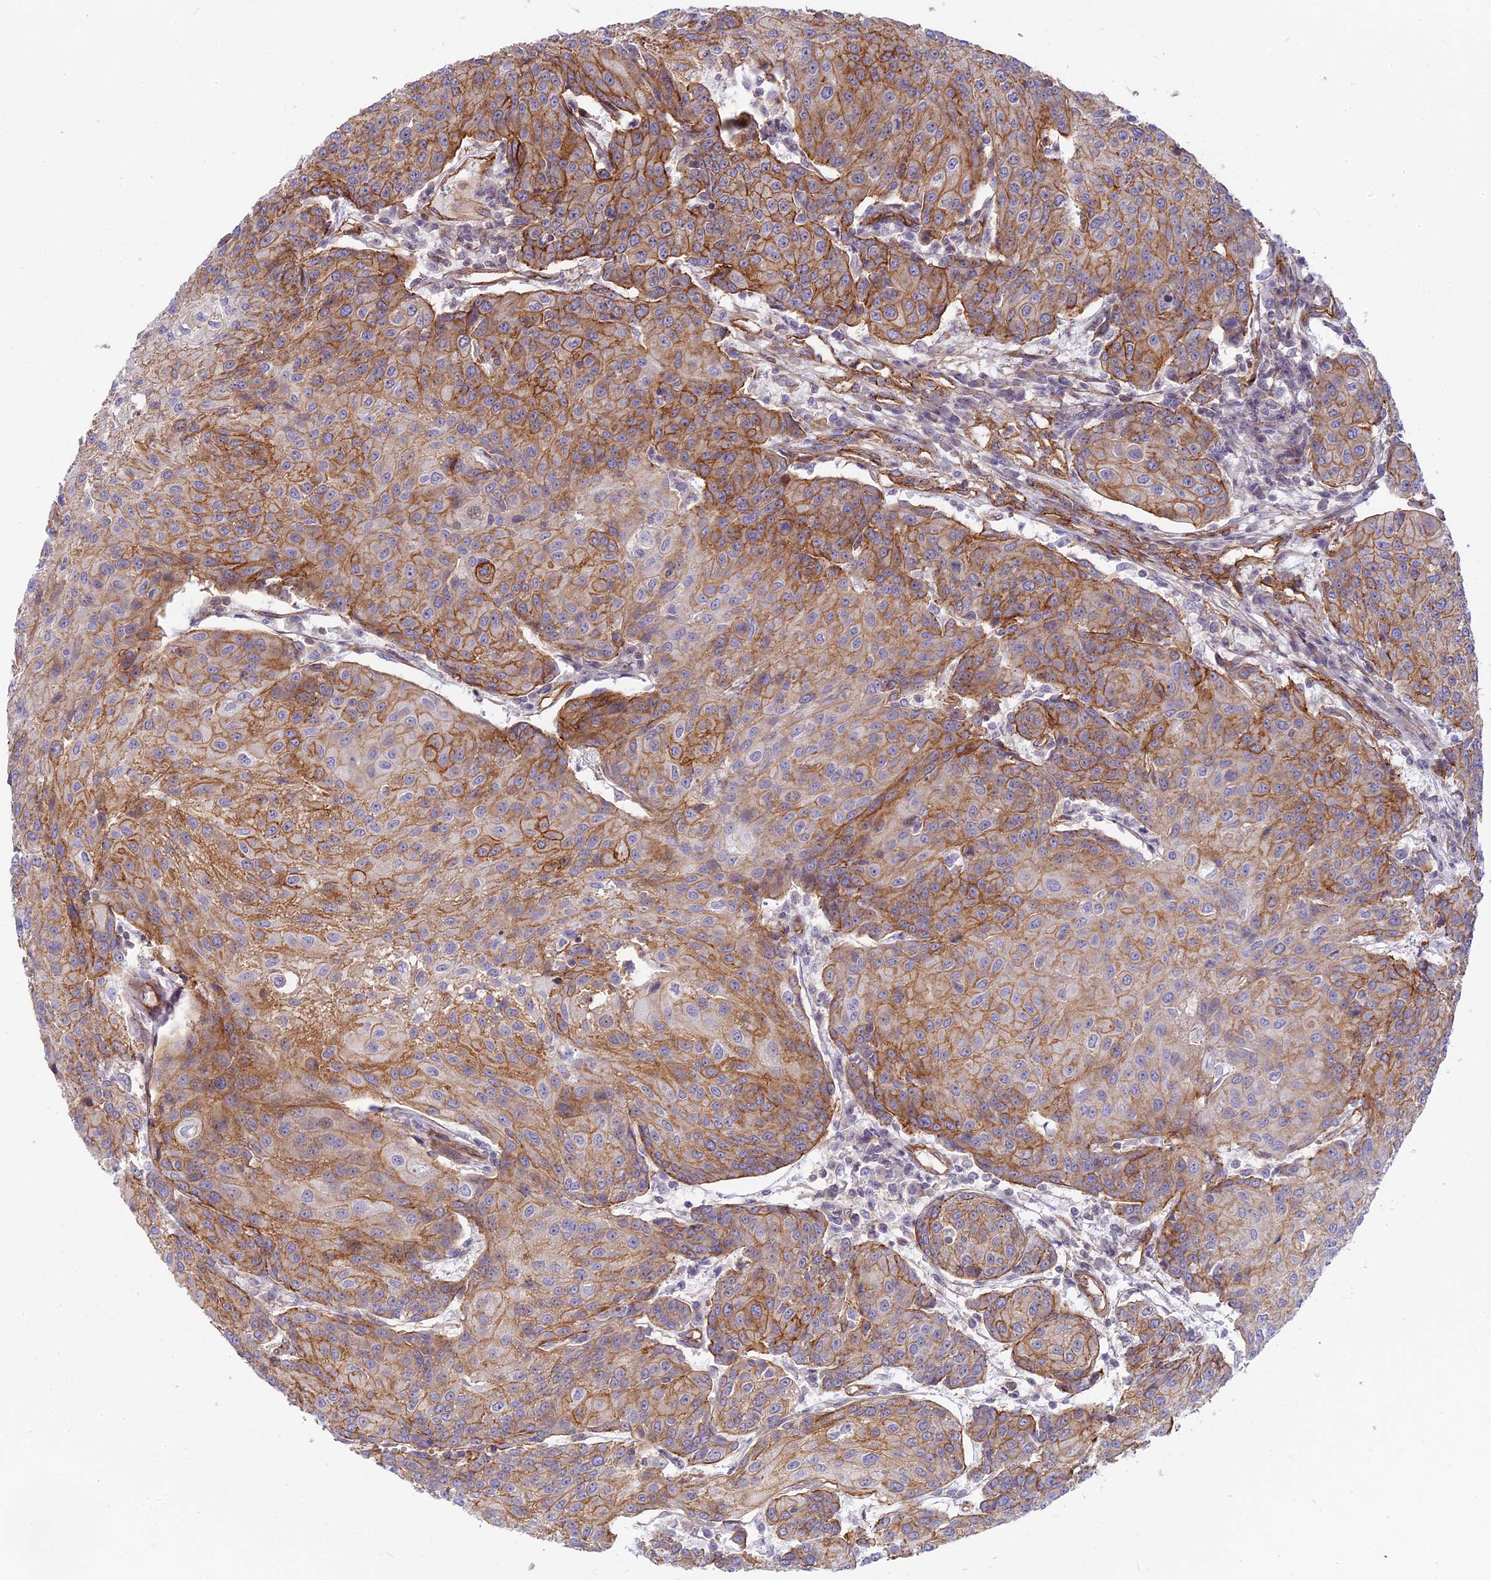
{"staining": {"intensity": "moderate", "quantity": ">75%", "location": "cytoplasmic/membranous"}, "tissue": "urothelial cancer", "cell_type": "Tumor cells", "image_type": "cancer", "snomed": [{"axis": "morphology", "description": "Urothelial carcinoma, High grade"}, {"axis": "topography", "description": "Urinary bladder"}], "caption": "A brown stain shows moderate cytoplasmic/membranous expression of a protein in urothelial cancer tumor cells.", "gene": "CNBD2", "patient": {"sex": "female", "age": 85}}